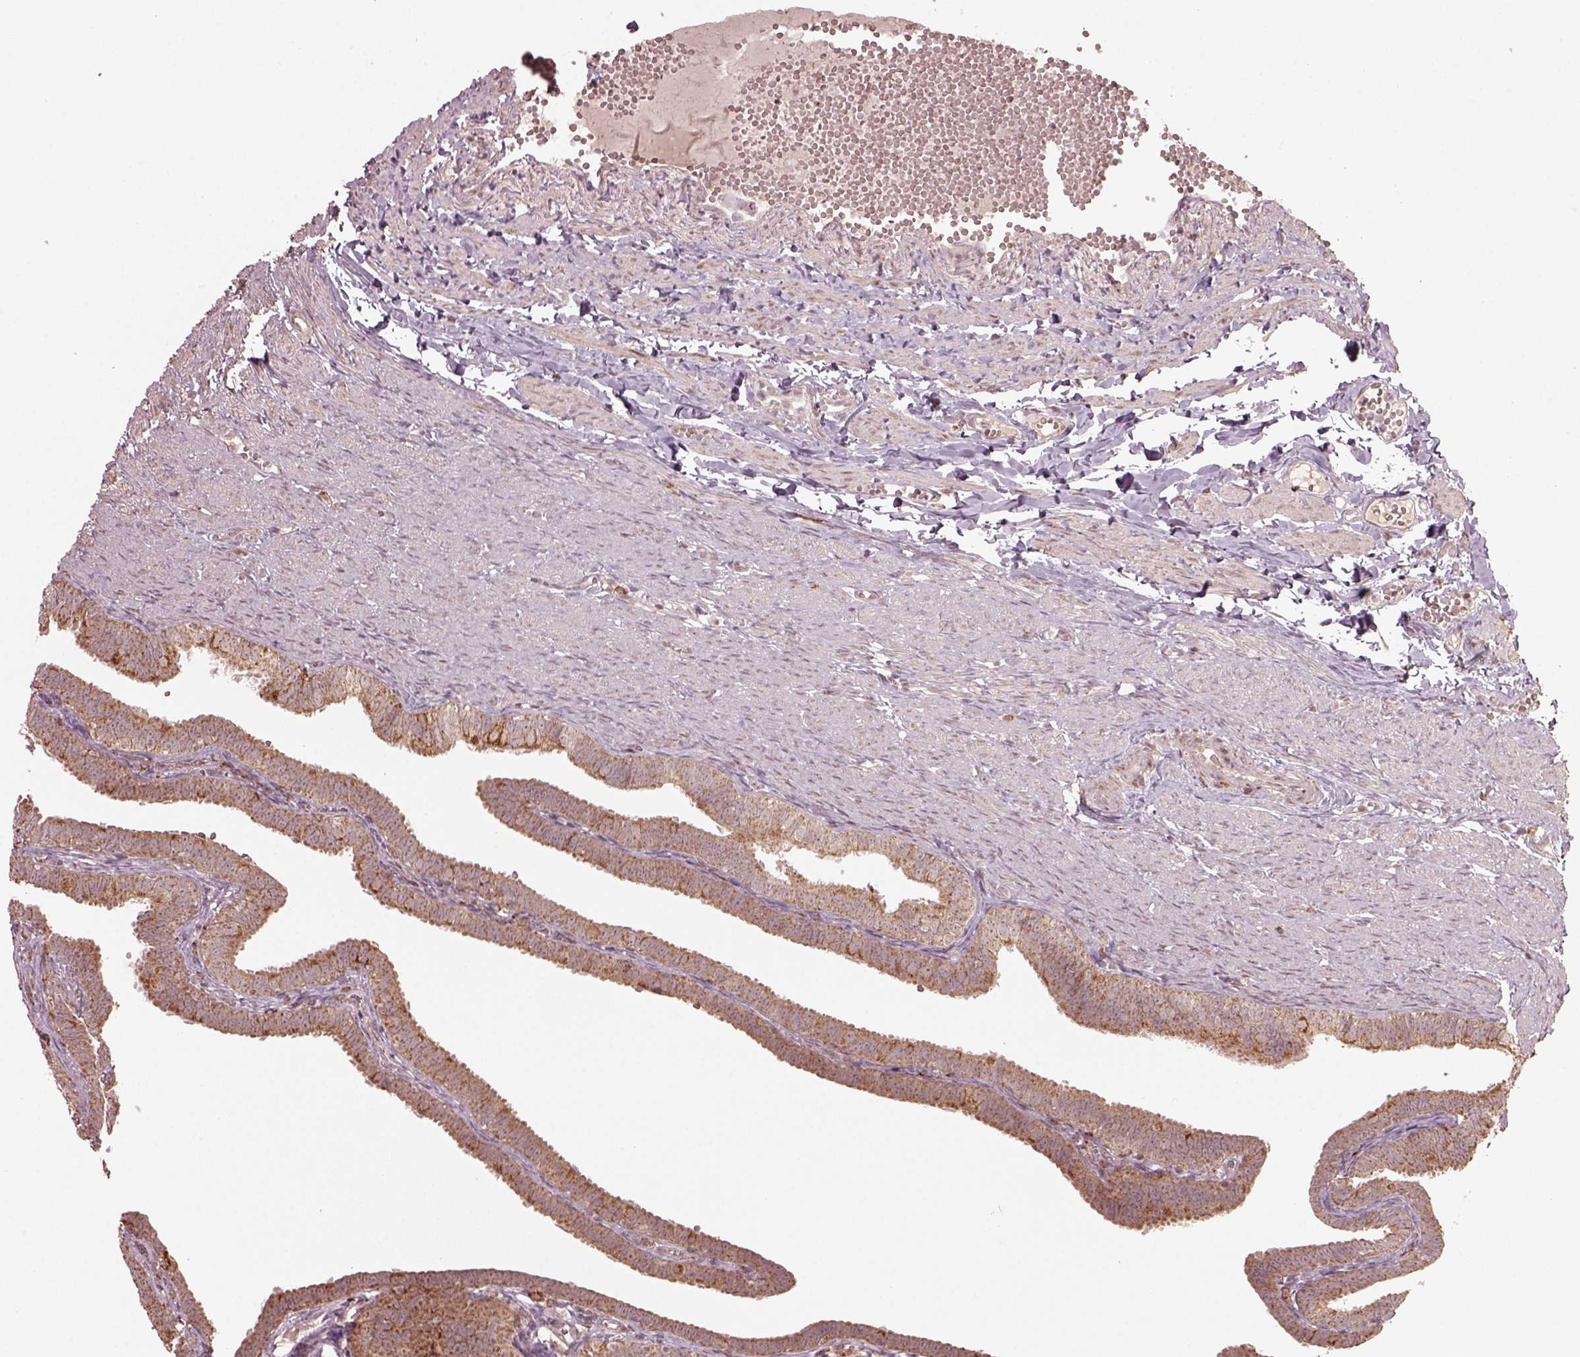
{"staining": {"intensity": "moderate", "quantity": ">75%", "location": "cytoplasmic/membranous"}, "tissue": "fallopian tube", "cell_type": "Glandular cells", "image_type": "normal", "snomed": [{"axis": "morphology", "description": "Normal tissue, NOS"}, {"axis": "topography", "description": "Fallopian tube"}], "caption": "IHC image of normal fallopian tube: human fallopian tube stained using IHC shows medium levels of moderate protein expression localized specifically in the cytoplasmic/membranous of glandular cells, appearing as a cytoplasmic/membranous brown color.", "gene": "SEL1L3", "patient": {"sex": "female", "age": 25}}